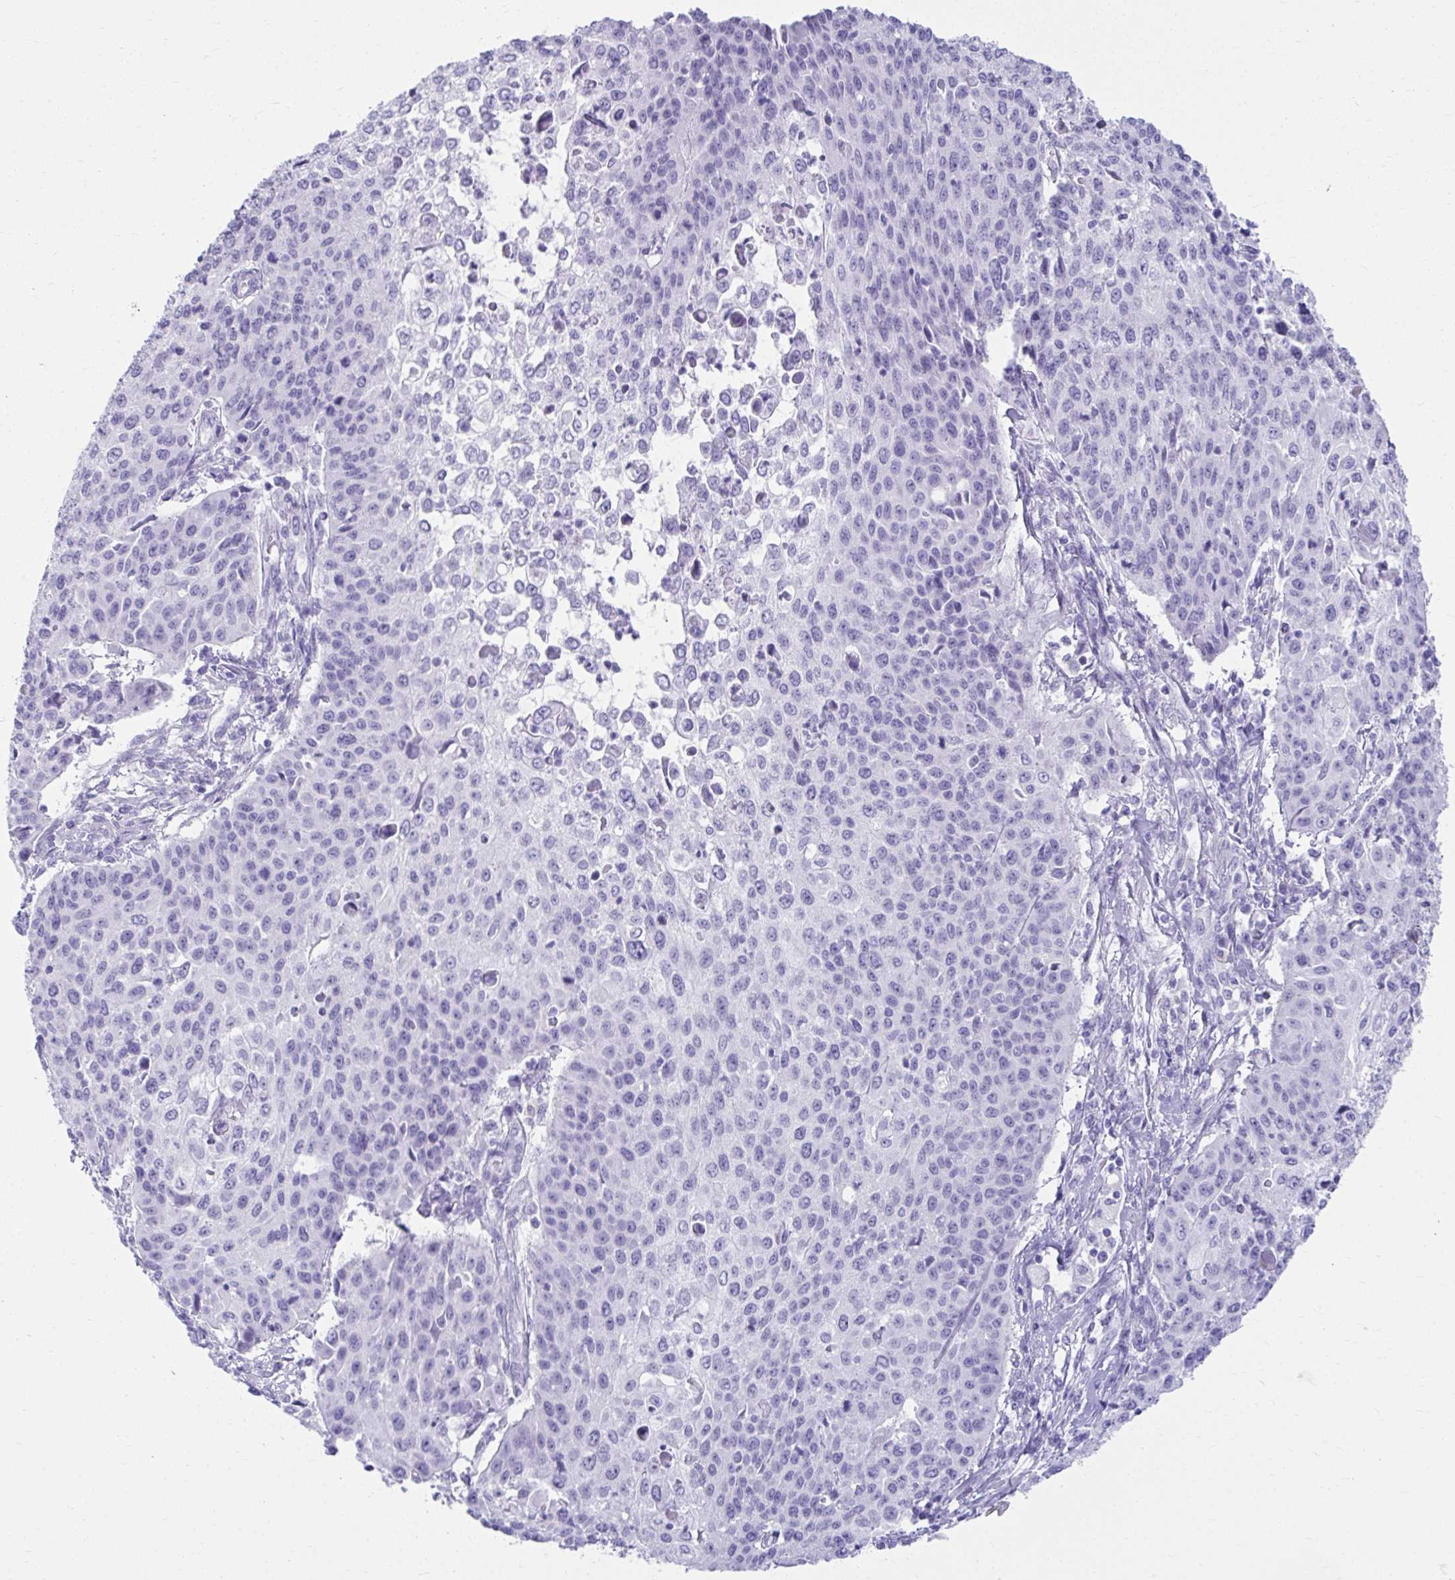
{"staining": {"intensity": "negative", "quantity": "none", "location": "none"}, "tissue": "cervical cancer", "cell_type": "Tumor cells", "image_type": "cancer", "snomed": [{"axis": "morphology", "description": "Squamous cell carcinoma, NOS"}, {"axis": "topography", "description": "Cervix"}], "caption": "This is a photomicrograph of immunohistochemistry staining of cervical cancer (squamous cell carcinoma), which shows no expression in tumor cells. The staining was performed using DAB to visualize the protein expression in brown, while the nuclei were stained in blue with hematoxylin (Magnification: 20x).", "gene": "ATP4B", "patient": {"sex": "female", "age": 65}}